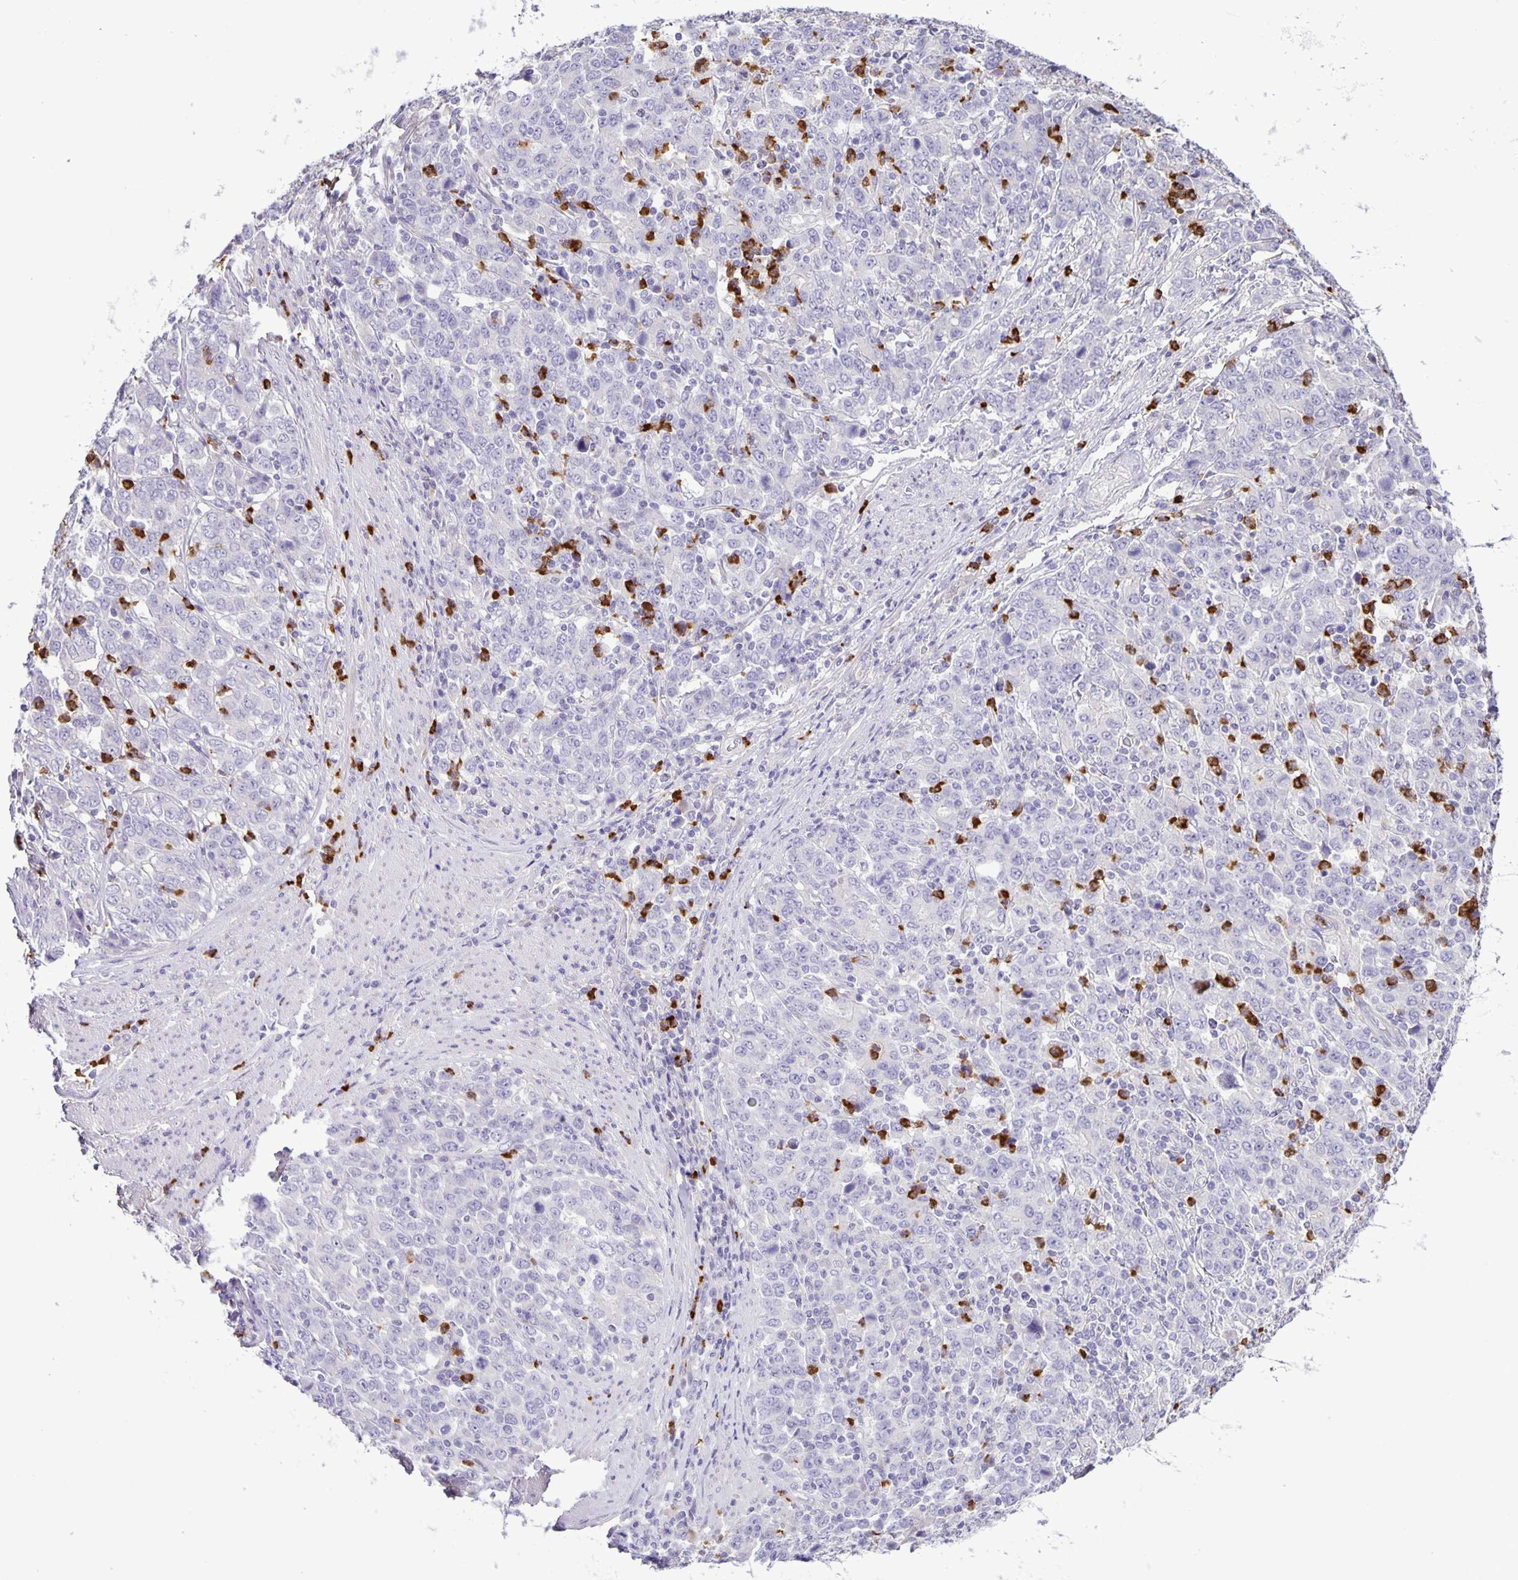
{"staining": {"intensity": "negative", "quantity": "none", "location": "none"}, "tissue": "stomach cancer", "cell_type": "Tumor cells", "image_type": "cancer", "snomed": [{"axis": "morphology", "description": "Adenocarcinoma, NOS"}, {"axis": "topography", "description": "Stomach, upper"}], "caption": "The immunohistochemistry histopathology image has no significant expression in tumor cells of stomach adenocarcinoma tissue. The staining was performed using DAB (3,3'-diaminobenzidine) to visualize the protein expression in brown, while the nuclei were stained in blue with hematoxylin (Magnification: 20x).", "gene": "ADCK1", "patient": {"sex": "male", "age": 69}}